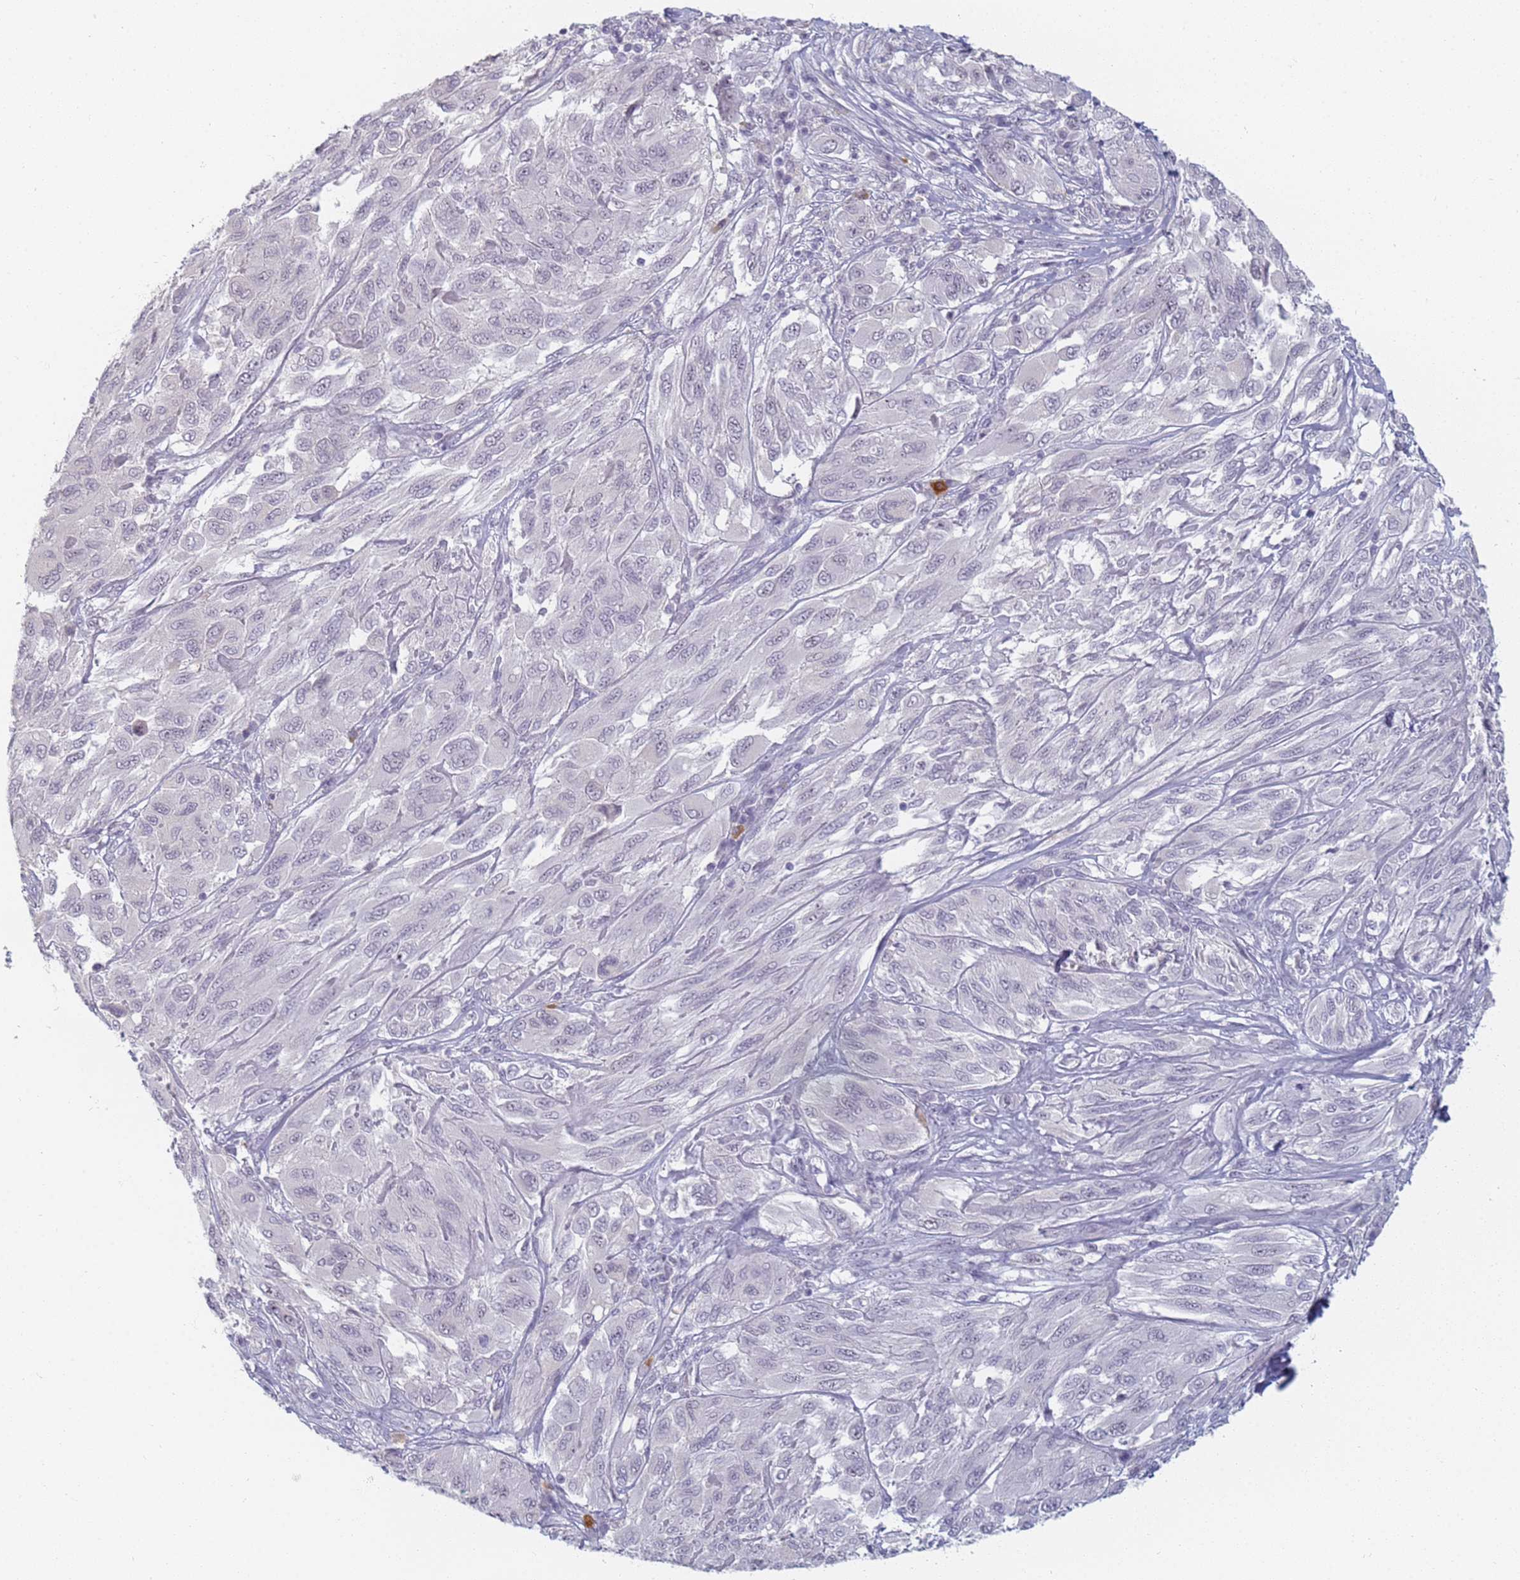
{"staining": {"intensity": "negative", "quantity": "none", "location": "none"}, "tissue": "melanoma", "cell_type": "Tumor cells", "image_type": "cancer", "snomed": [{"axis": "morphology", "description": "Malignant melanoma, NOS"}, {"axis": "topography", "description": "Skin"}], "caption": "High magnification brightfield microscopy of melanoma stained with DAB (3,3'-diaminobenzidine) (brown) and counterstained with hematoxylin (blue): tumor cells show no significant staining.", "gene": "SLC38A9", "patient": {"sex": "female", "age": 91}}